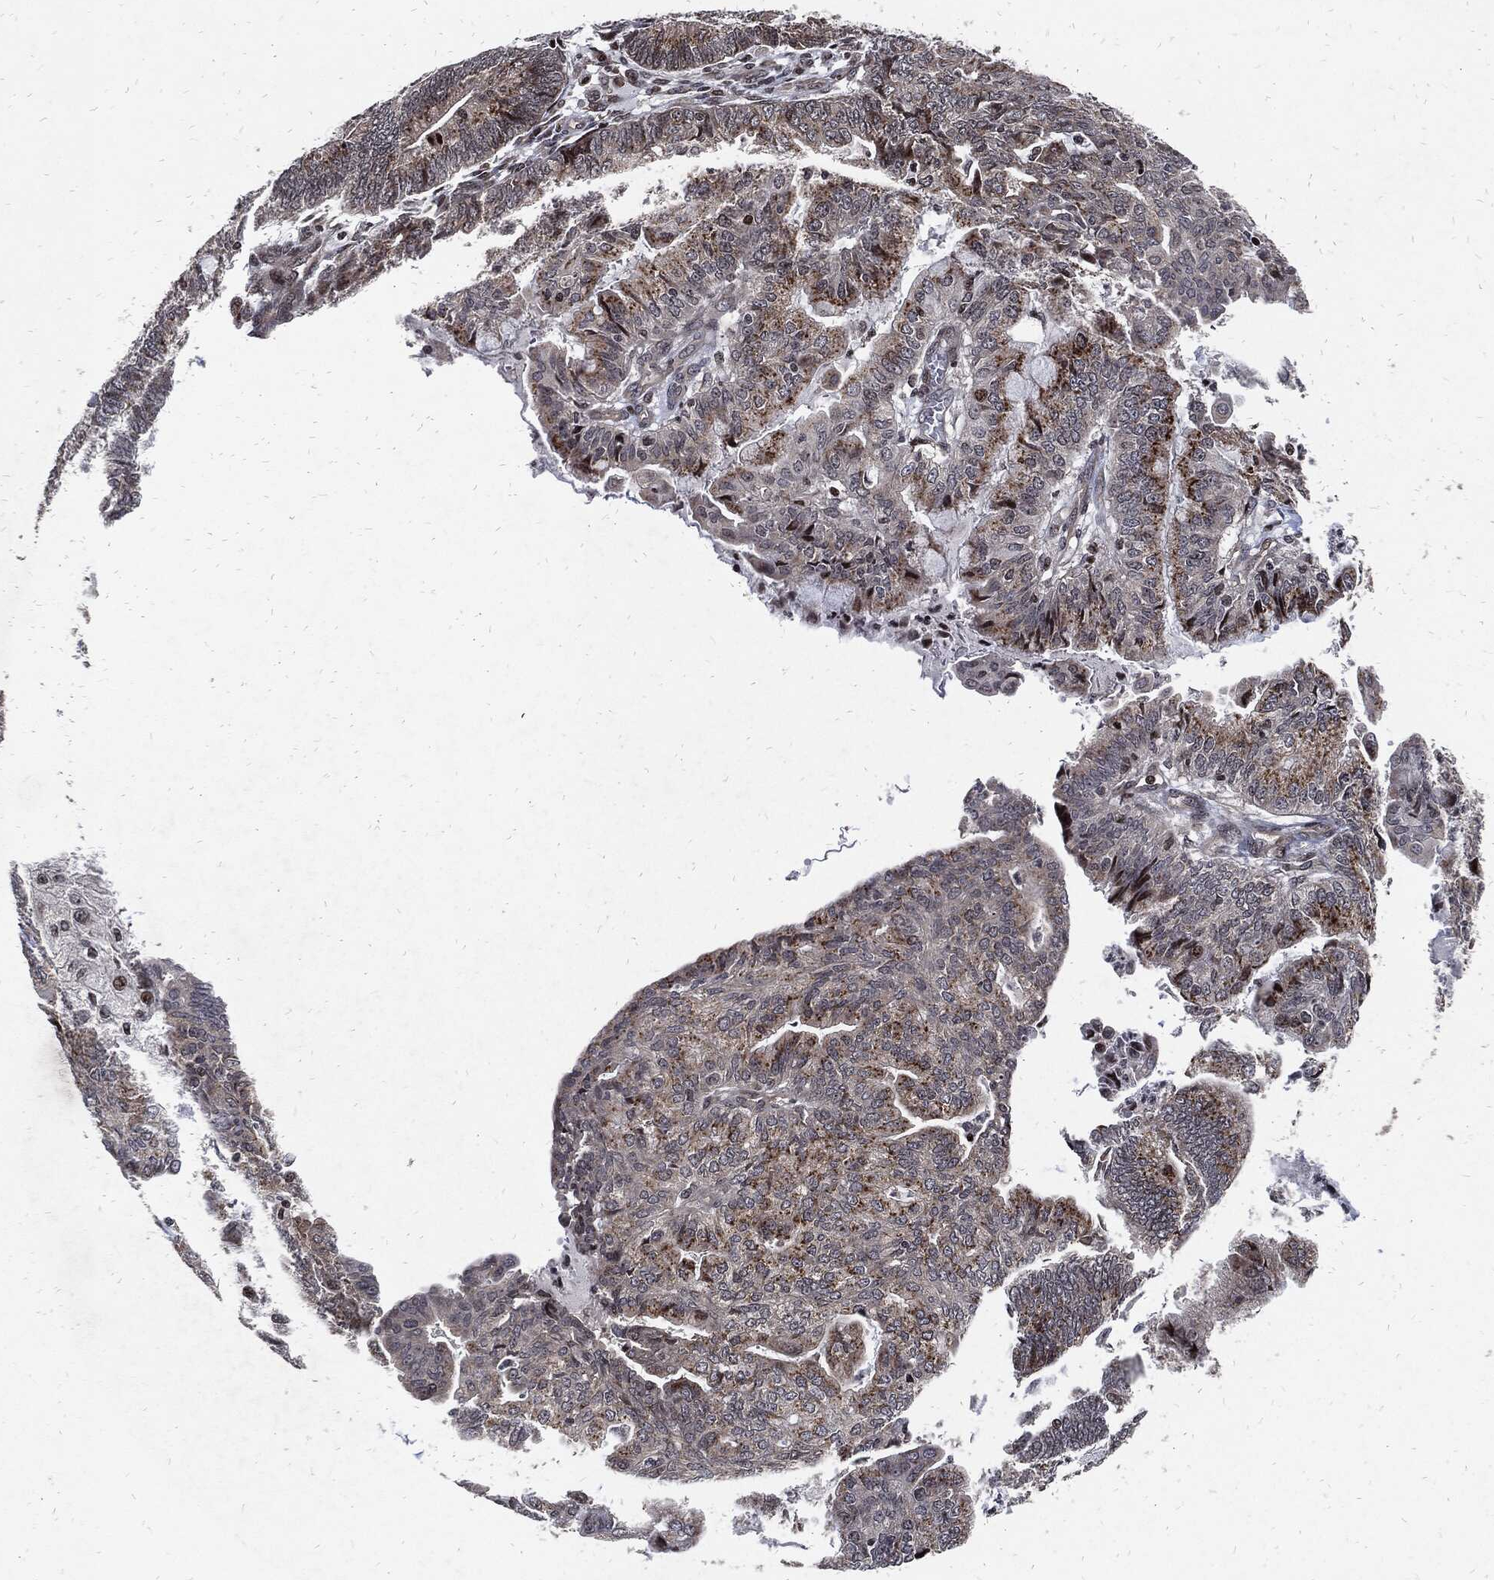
{"staining": {"intensity": "strong", "quantity": "25%-75%", "location": "cytoplasmic/membranous"}, "tissue": "endometrial cancer", "cell_type": "Tumor cells", "image_type": "cancer", "snomed": [{"axis": "morphology", "description": "Adenocarcinoma, NOS"}, {"axis": "topography", "description": "Endometrium"}], "caption": "Protein staining exhibits strong cytoplasmic/membranous expression in approximately 25%-75% of tumor cells in endometrial cancer.", "gene": "ZNF775", "patient": {"sex": "female", "age": 82}}